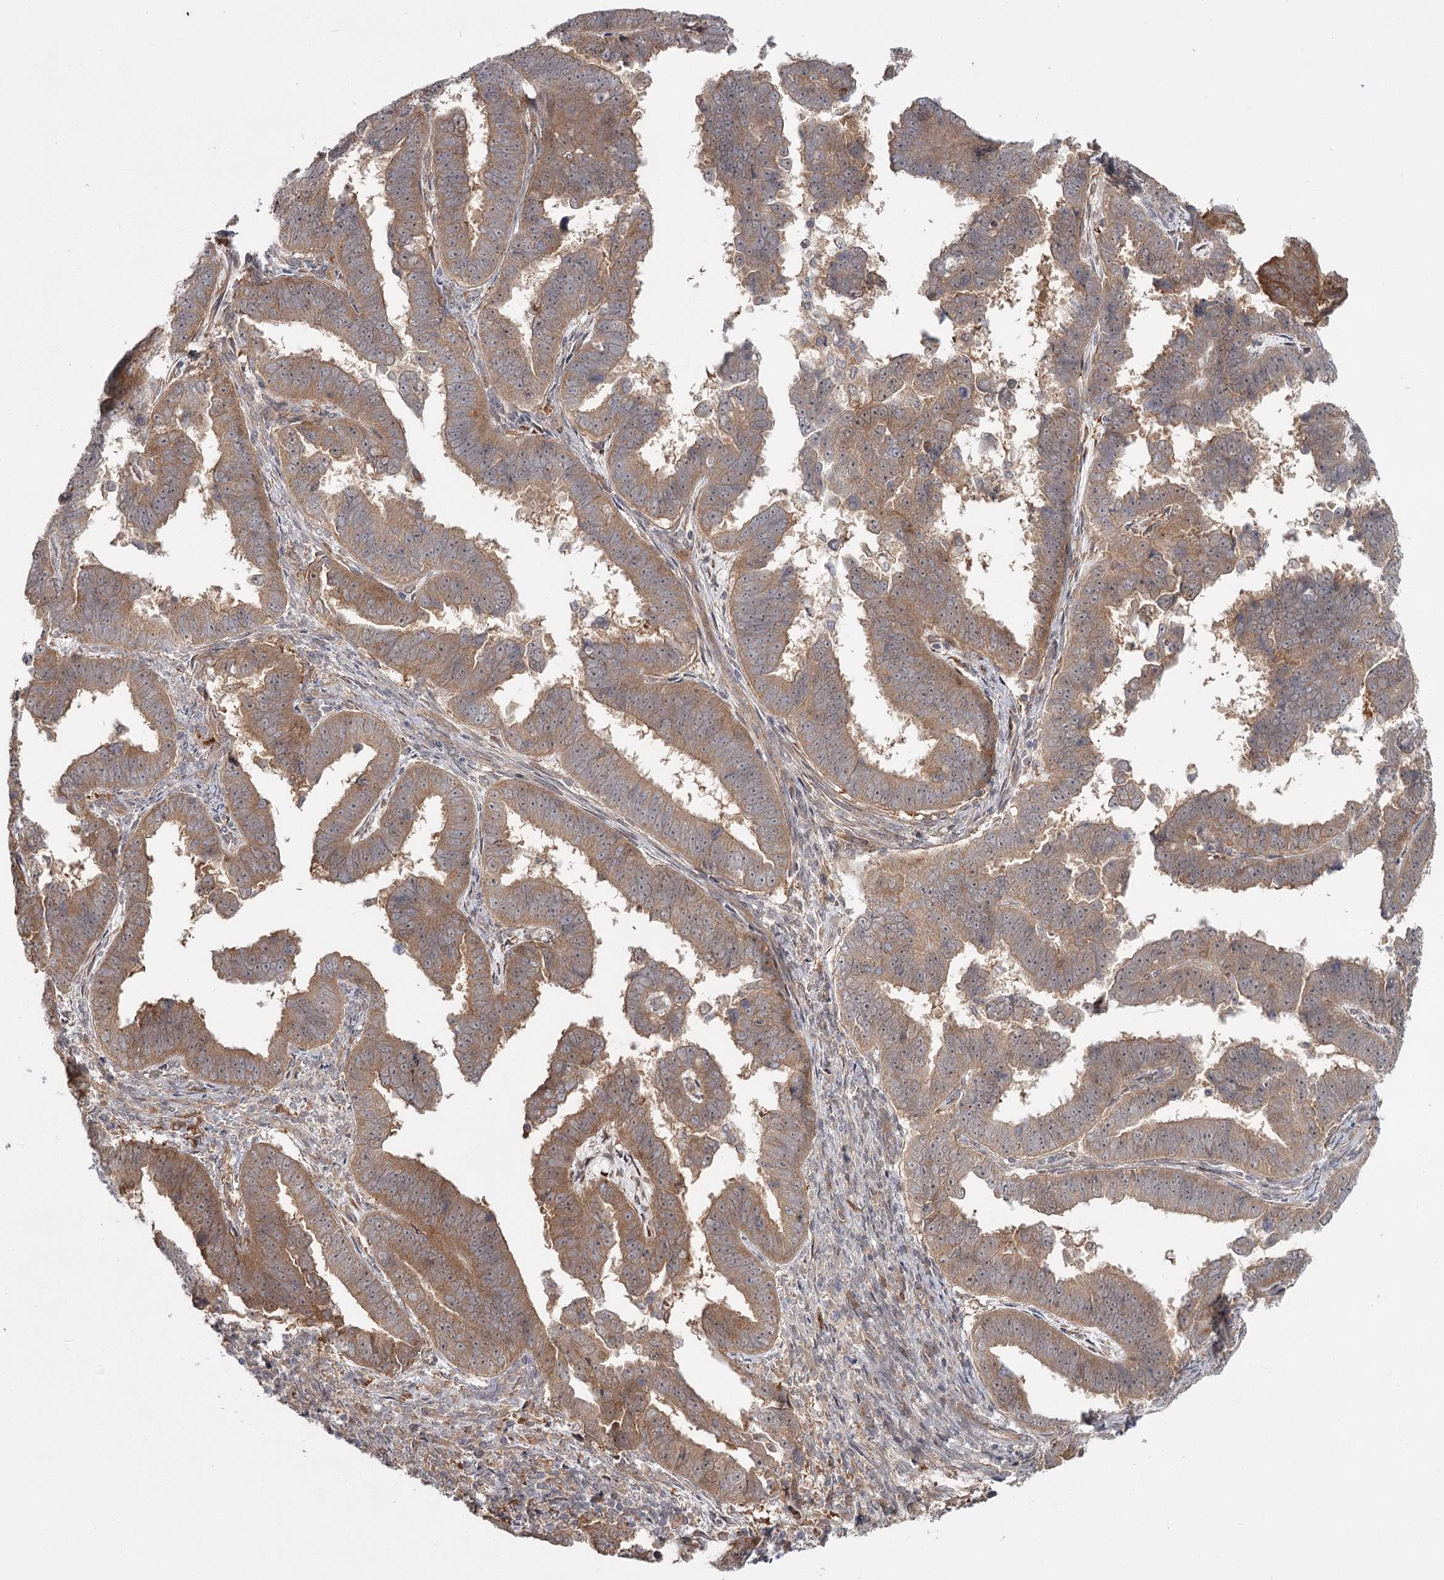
{"staining": {"intensity": "moderate", "quantity": ">75%", "location": "cytoplasmic/membranous"}, "tissue": "endometrial cancer", "cell_type": "Tumor cells", "image_type": "cancer", "snomed": [{"axis": "morphology", "description": "Adenocarcinoma, NOS"}, {"axis": "topography", "description": "Endometrium"}], "caption": "A medium amount of moderate cytoplasmic/membranous expression is identified in approximately >75% of tumor cells in endometrial adenocarcinoma tissue.", "gene": "CCNG2", "patient": {"sex": "female", "age": 75}}